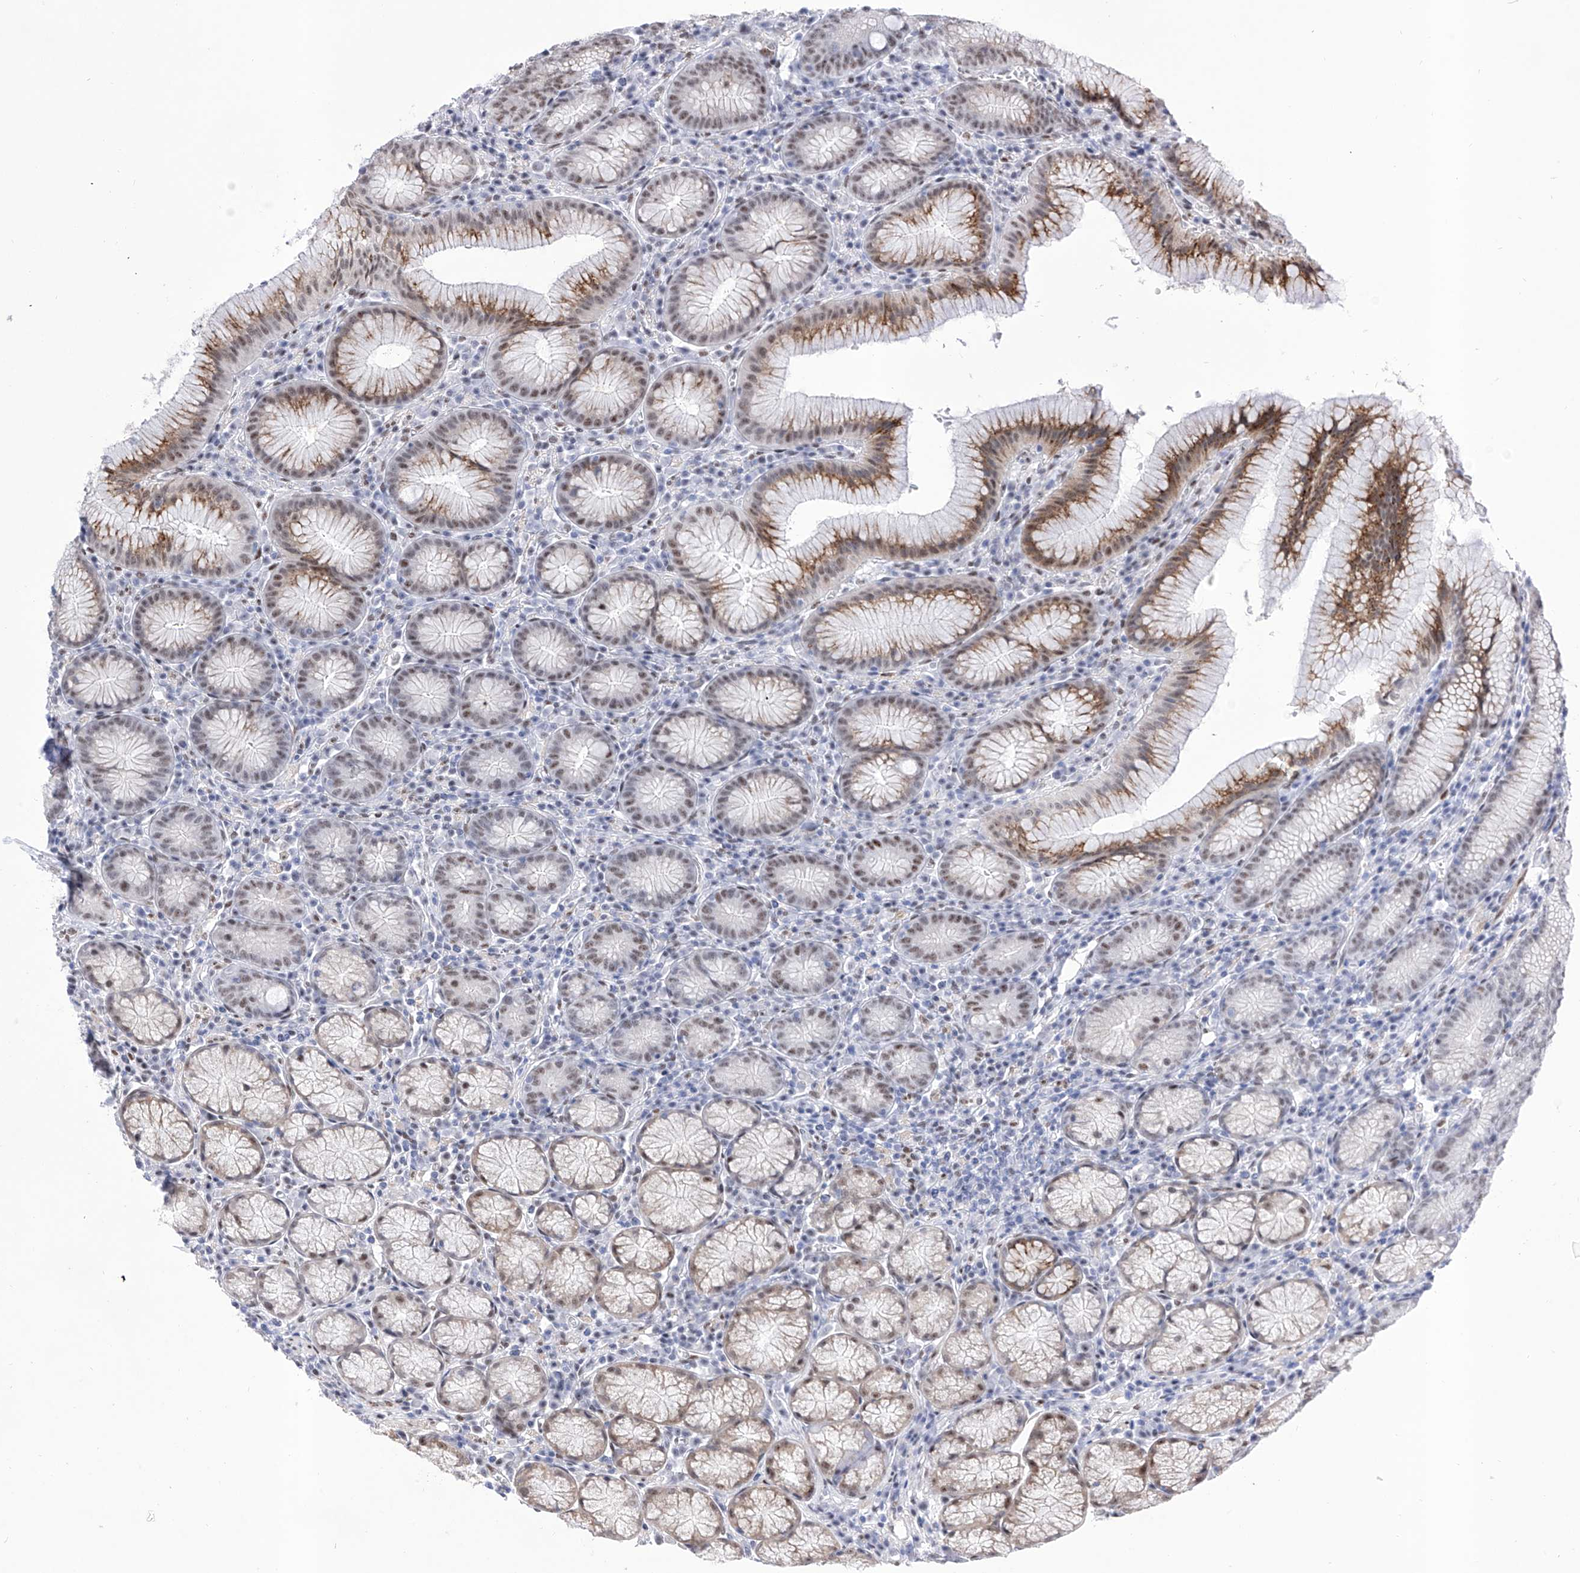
{"staining": {"intensity": "strong", "quantity": "25%-75%", "location": "cytoplasmic/membranous,nuclear"}, "tissue": "stomach", "cell_type": "Glandular cells", "image_type": "normal", "snomed": [{"axis": "morphology", "description": "Normal tissue, NOS"}, {"axis": "topography", "description": "Stomach"}], "caption": "A high amount of strong cytoplasmic/membranous,nuclear positivity is identified in about 25%-75% of glandular cells in normal stomach.", "gene": "ATN1", "patient": {"sex": "male", "age": 55}}